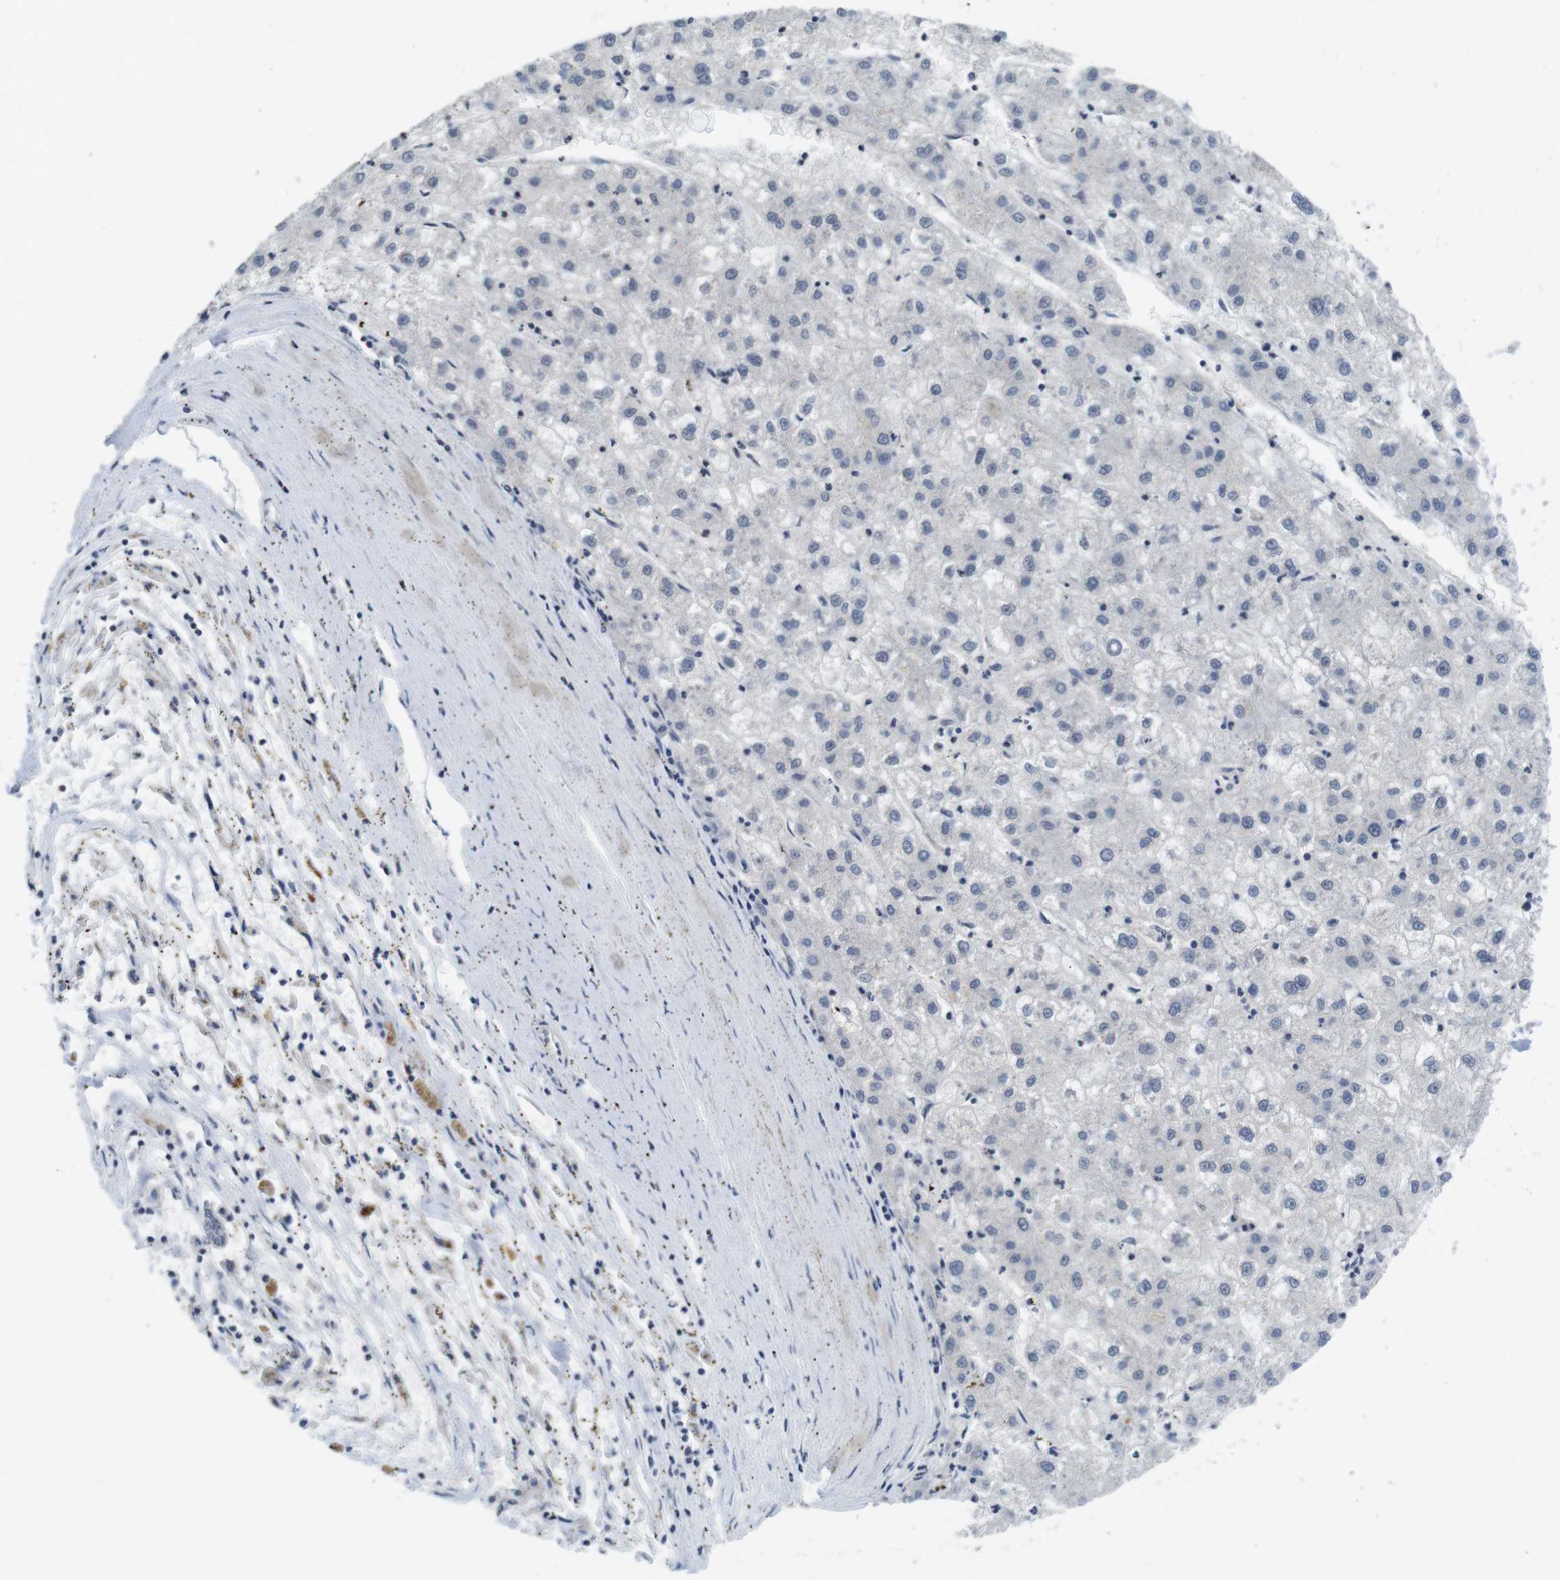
{"staining": {"intensity": "negative", "quantity": "none", "location": "none"}, "tissue": "liver cancer", "cell_type": "Tumor cells", "image_type": "cancer", "snomed": [{"axis": "morphology", "description": "Carcinoma, Hepatocellular, NOS"}, {"axis": "topography", "description": "Liver"}], "caption": "The immunohistochemistry photomicrograph has no significant expression in tumor cells of liver cancer tissue. (Brightfield microscopy of DAB immunohistochemistry (IHC) at high magnification).", "gene": "SKP2", "patient": {"sex": "male", "age": 72}}